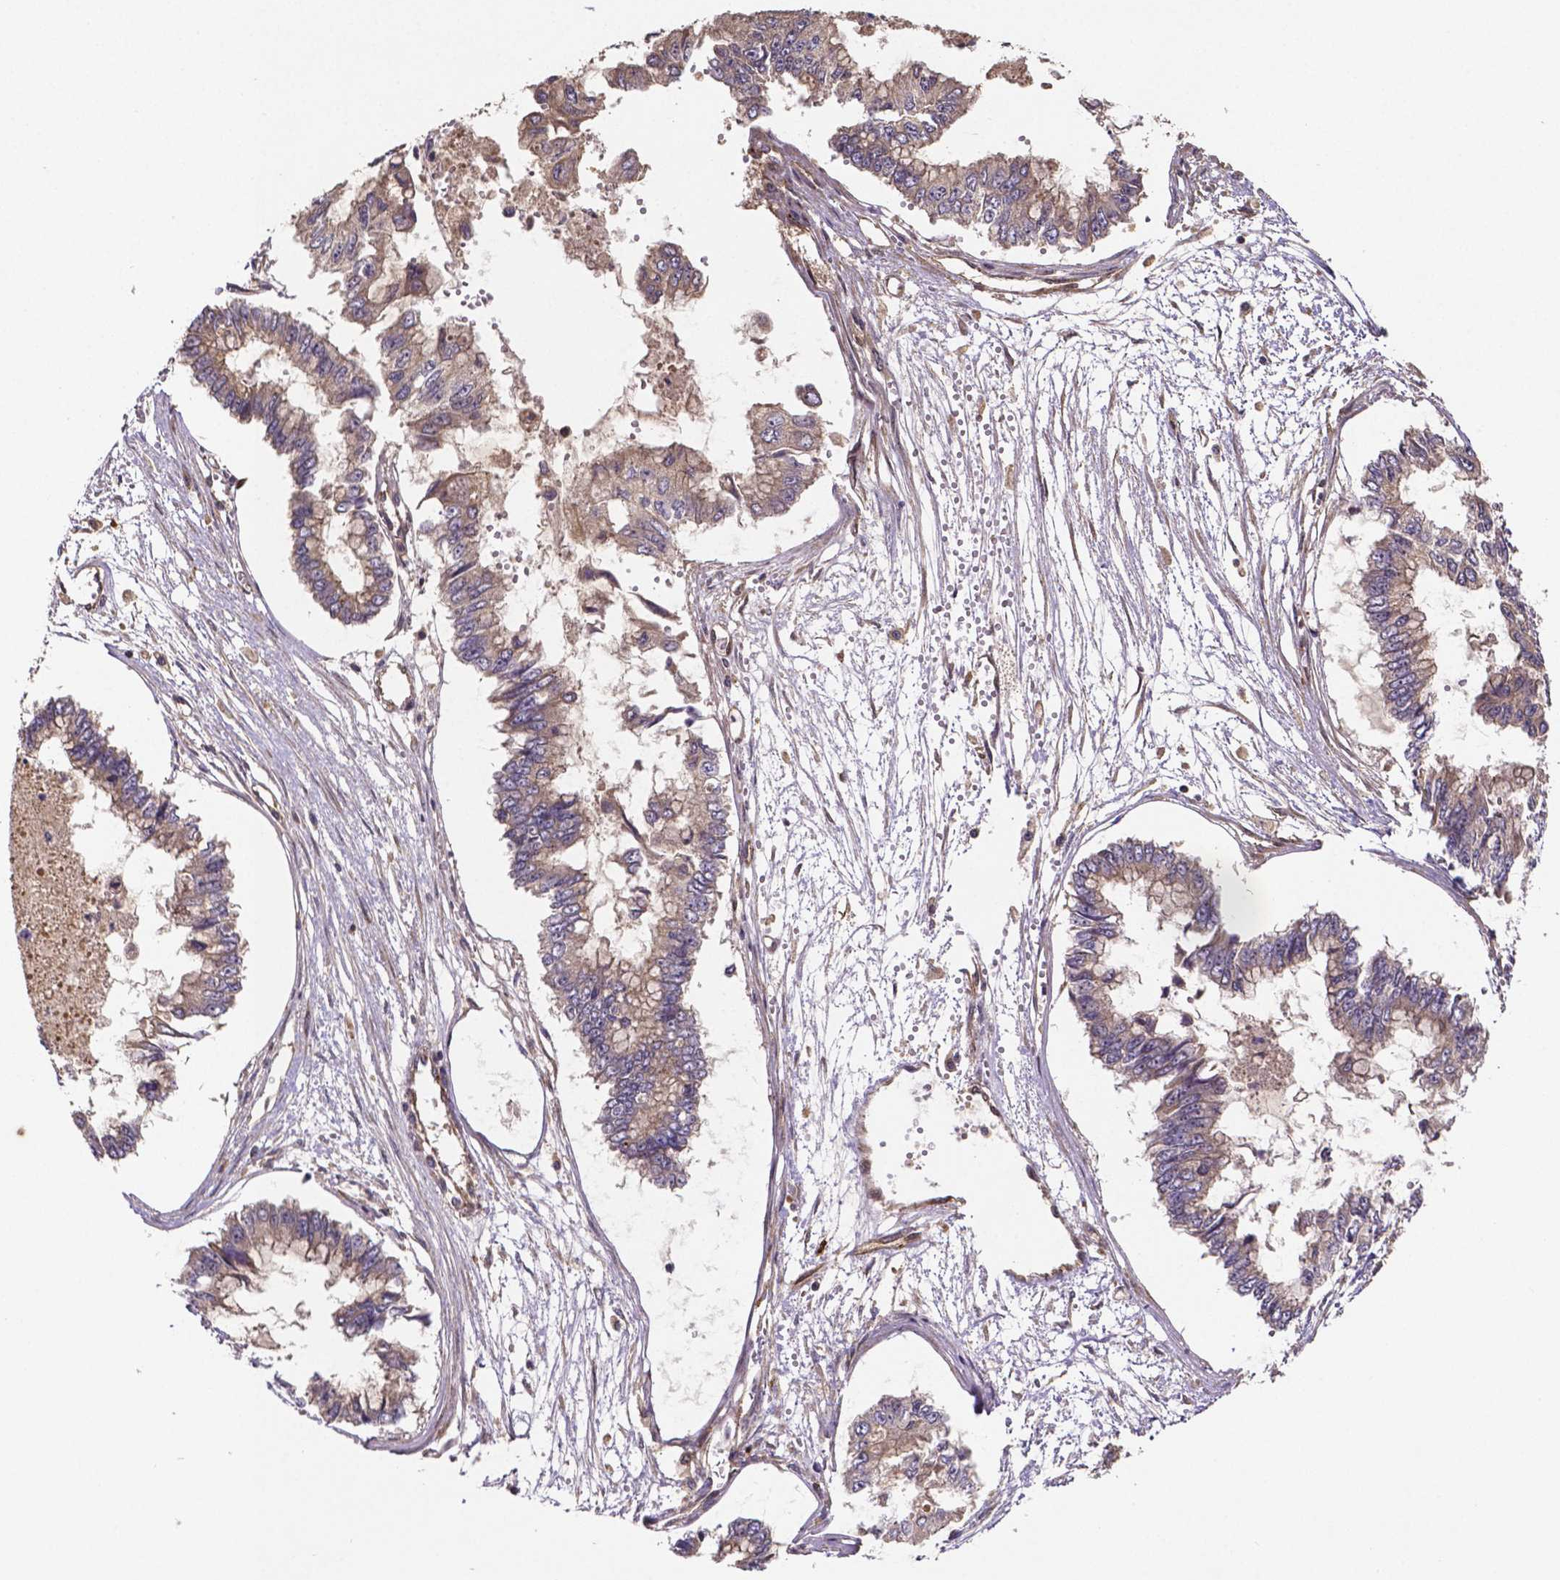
{"staining": {"intensity": "weak", "quantity": ">75%", "location": "cytoplasmic/membranous"}, "tissue": "ovarian cancer", "cell_type": "Tumor cells", "image_type": "cancer", "snomed": [{"axis": "morphology", "description": "Cystadenocarcinoma, mucinous, NOS"}, {"axis": "topography", "description": "Ovary"}], "caption": "Immunohistochemical staining of human ovarian cancer (mucinous cystadenocarcinoma) shows low levels of weak cytoplasmic/membranous protein positivity in approximately >75% of tumor cells.", "gene": "RNF123", "patient": {"sex": "female", "age": 72}}